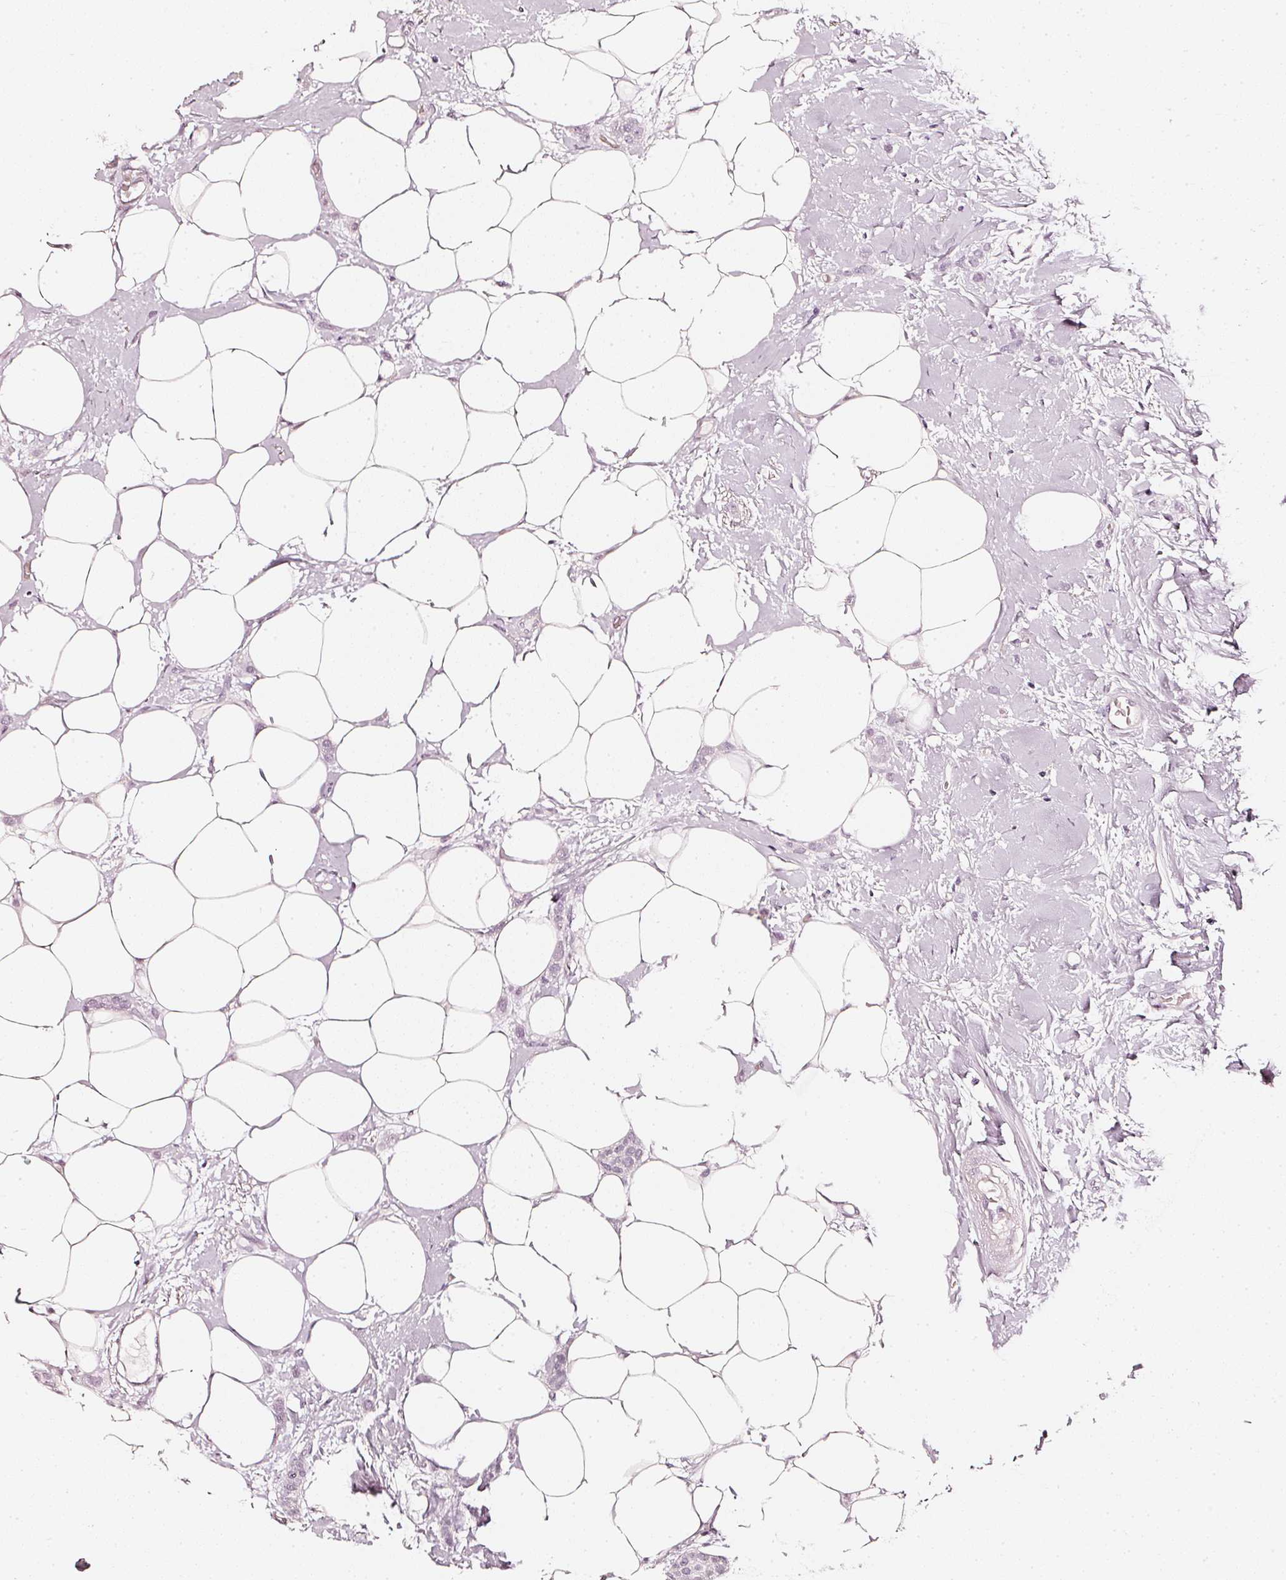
{"staining": {"intensity": "negative", "quantity": "none", "location": "none"}, "tissue": "breast cancer", "cell_type": "Tumor cells", "image_type": "cancer", "snomed": [{"axis": "morphology", "description": "Duct carcinoma"}, {"axis": "topography", "description": "Breast"}], "caption": "Immunohistochemistry photomicrograph of neoplastic tissue: intraductal carcinoma (breast) stained with DAB displays no significant protein positivity in tumor cells.", "gene": "CNP", "patient": {"sex": "female", "age": 72}}